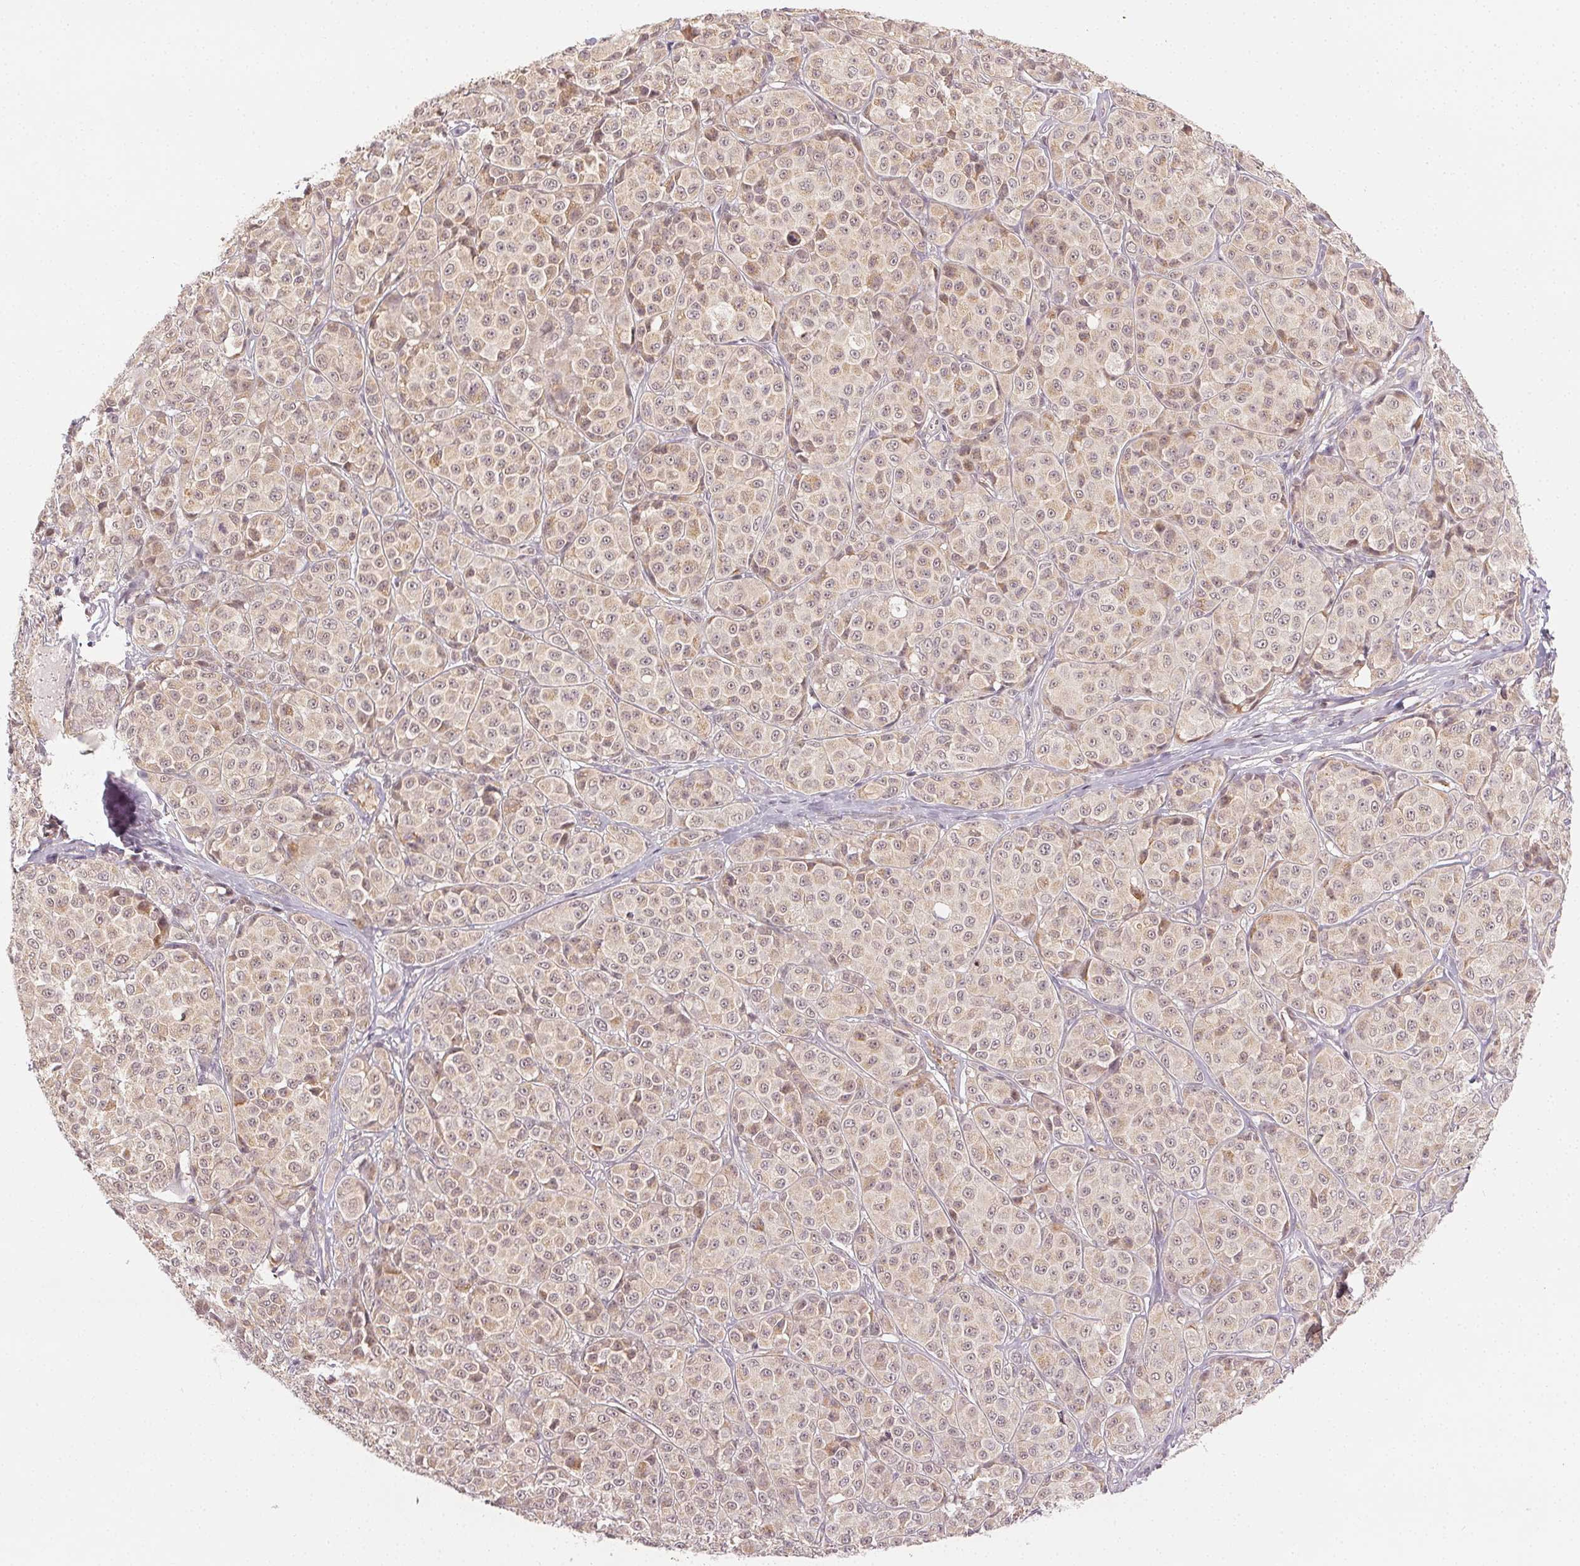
{"staining": {"intensity": "weak", "quantity": "25%-75%", "location": "cytoplasmic/membranous,nuclear"}, "tissue": "melanoma", "cell_type": "Tumor cells", "image_type": "cancer", "snomed": [{"axis": "morphology", "description": "Malignant melanoma, NOS"}, {"axis": "topography", "description": "Skin"}], "caption": "Weak cytoplasmic/membranous and nuclear expression for a protein is seen in approximately 25%-75% of tumor cells of melanoma using immunohistochemistry.", "gene": "NCOA4", "patient": {"sex": "male", "age": 89}}